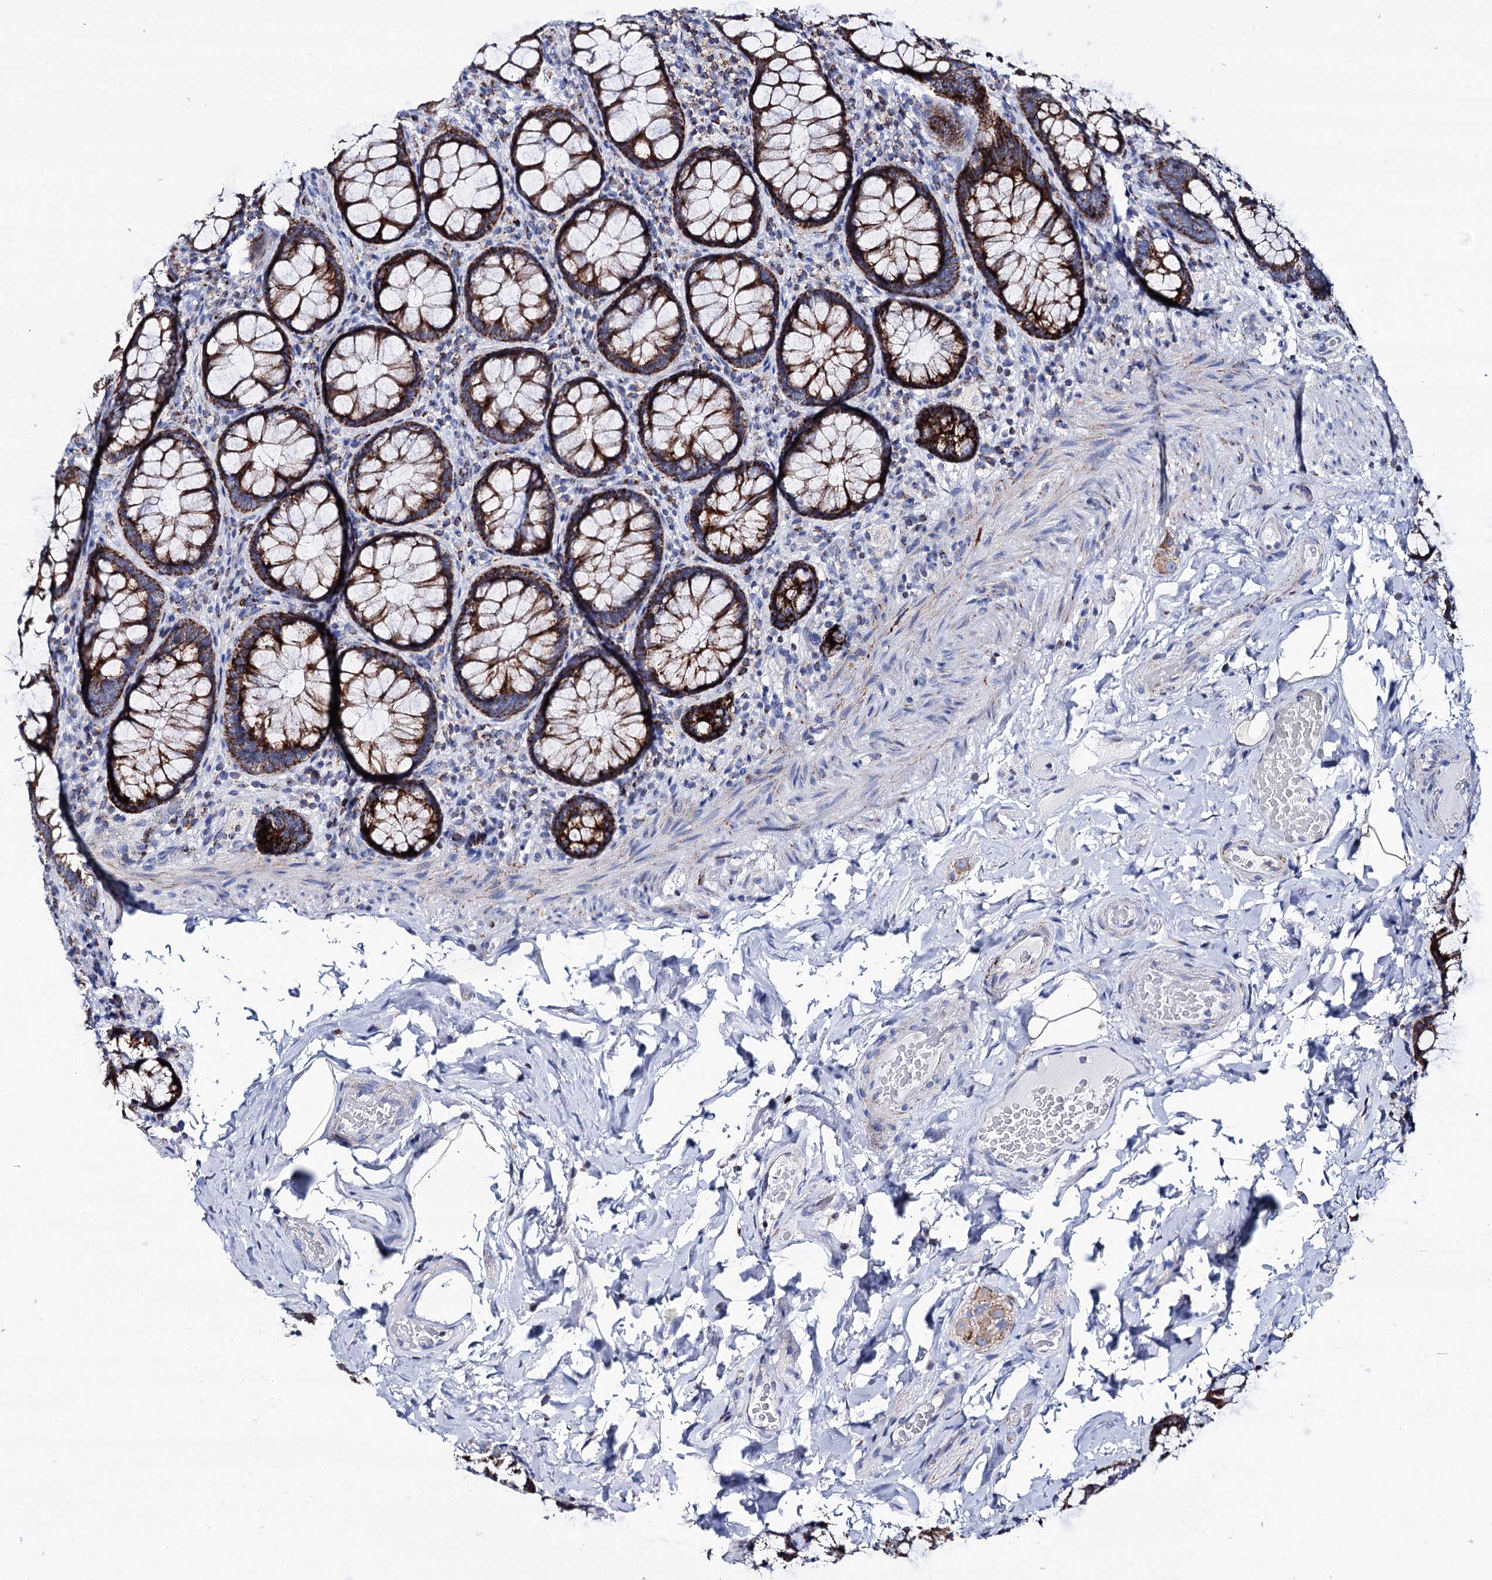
{"staining": {"intensity": "strong", "quantity": ">75%", "location": "cytoplasmic/membranous"}, "tissue": "rectum", "cell_type": "Glandular cells", "image_type": "normal", "snomed": [{"axis": "morphology", "description": "Normal tissue, NOS"}, {"axis": "topography", "description": "Rectum"}], "caption": "Immunohistochemistry of normal human rectum reveals high levels of strong cytoplasmic/membranous positivity in about >75% of glandular cells. (DAB (3,3'-diaminobenzidine) IHC, brown staining for protein, blue staining for nuclei).", "gene": "UBASH3B", "patient": {"sex": "male", "age": 83}}